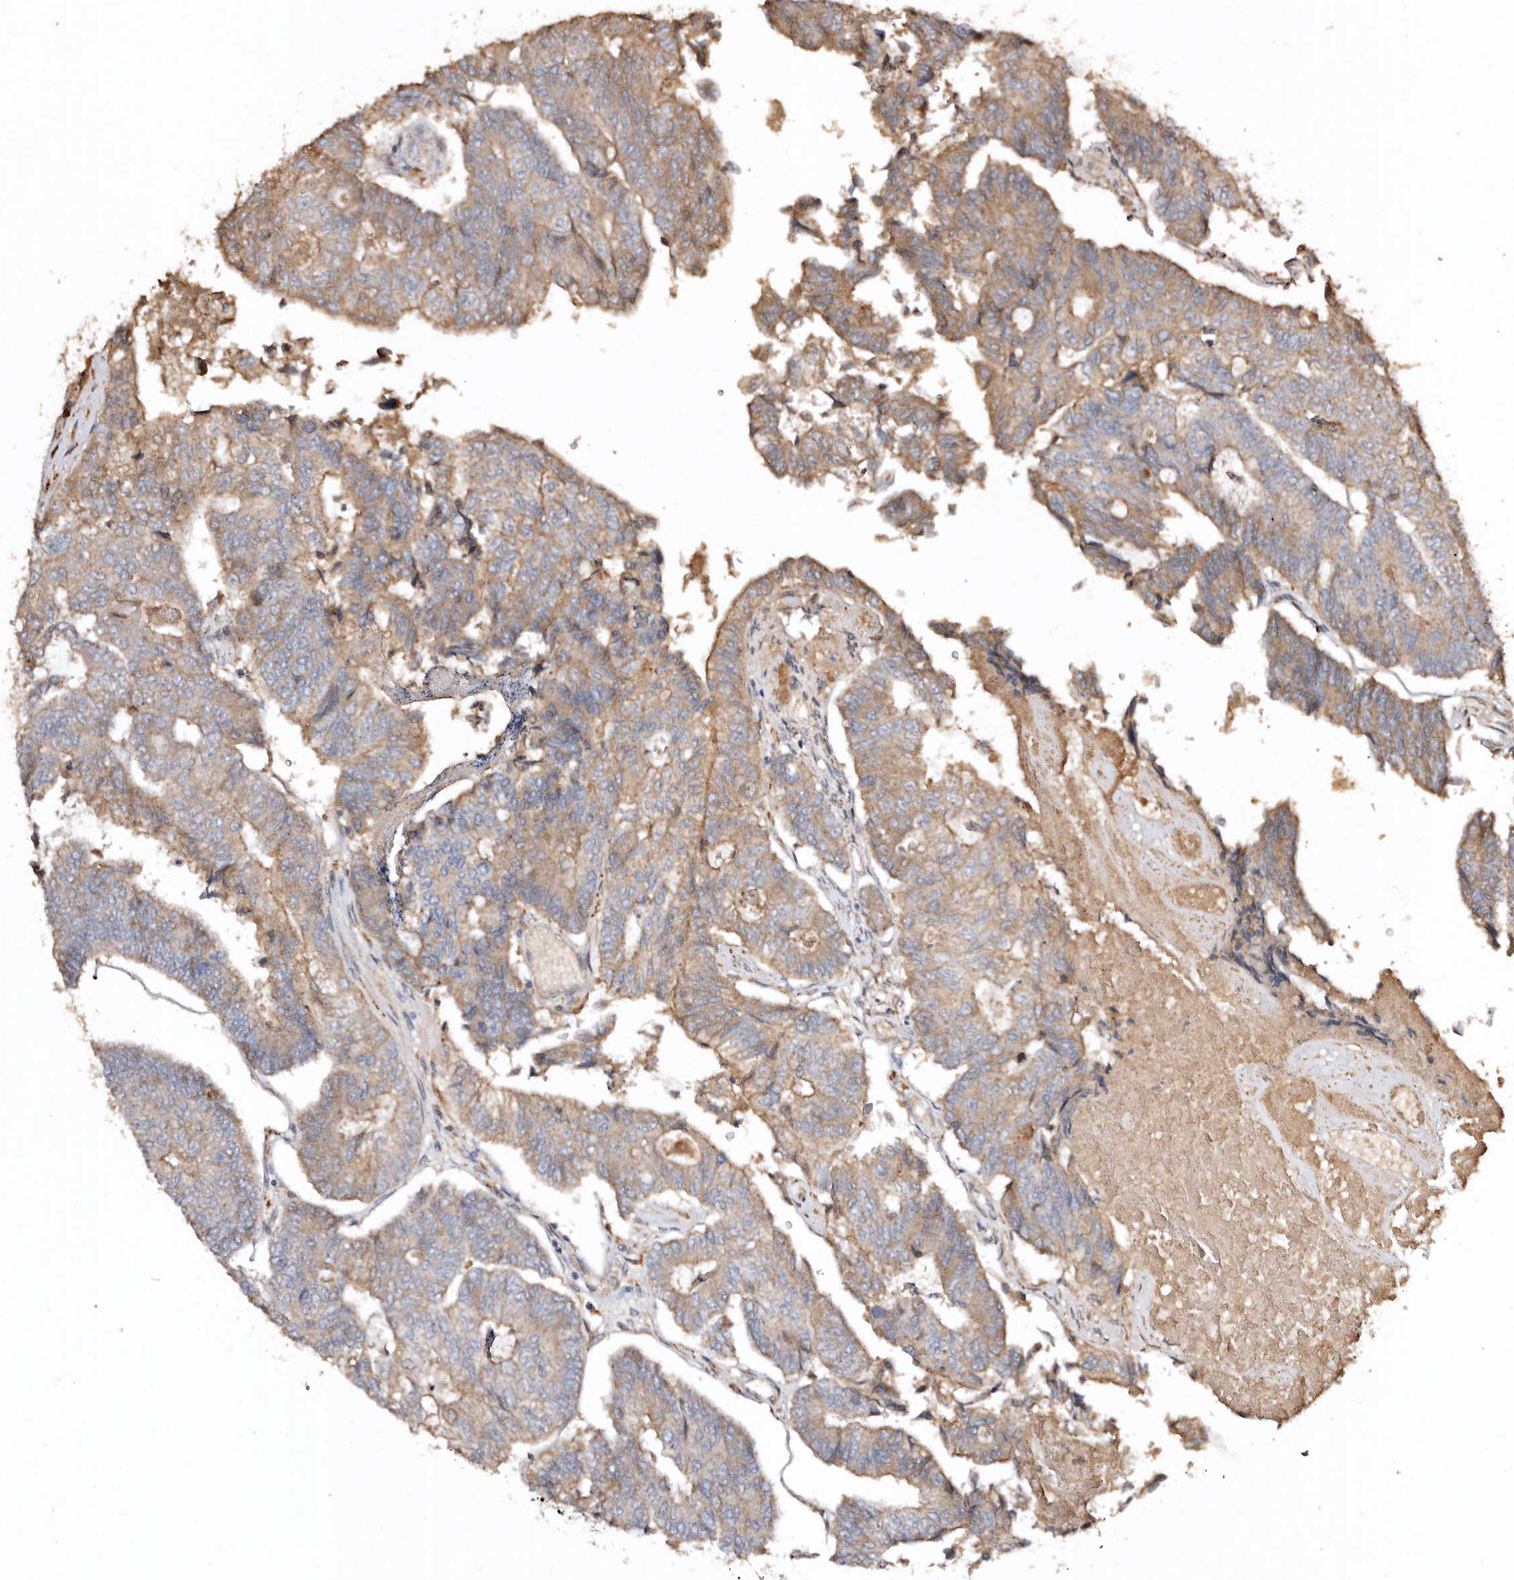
{"staining": {"intensity": "moderate", "quantity": "25%-75%", "location": "cytoplasmic/membranous"}, "tissue": "colorectal cancer", "cell_type": "Tumor cells", "image_type": "cancer", "snomed": [{"axis": "morphology", "description": "Adenocarcinoma, NOS"}, {"axis": "topography", "description": "Colon"}], "caption": "DAB immunohistochemical staining of human colorectal cancer (adenocarcinoma) demonstrates moderate cytoplasmic/membranous protein expression in approximately 25%-75% of tumor cells. The staining is performed using DAB (3,3'-diaminobenzidine) brown chromogen to label protein expression. The nuclei are counter-stained blue using hematoxylin.", "gene": "FARS2", "patient": {"sex": "female", "age": 67}}